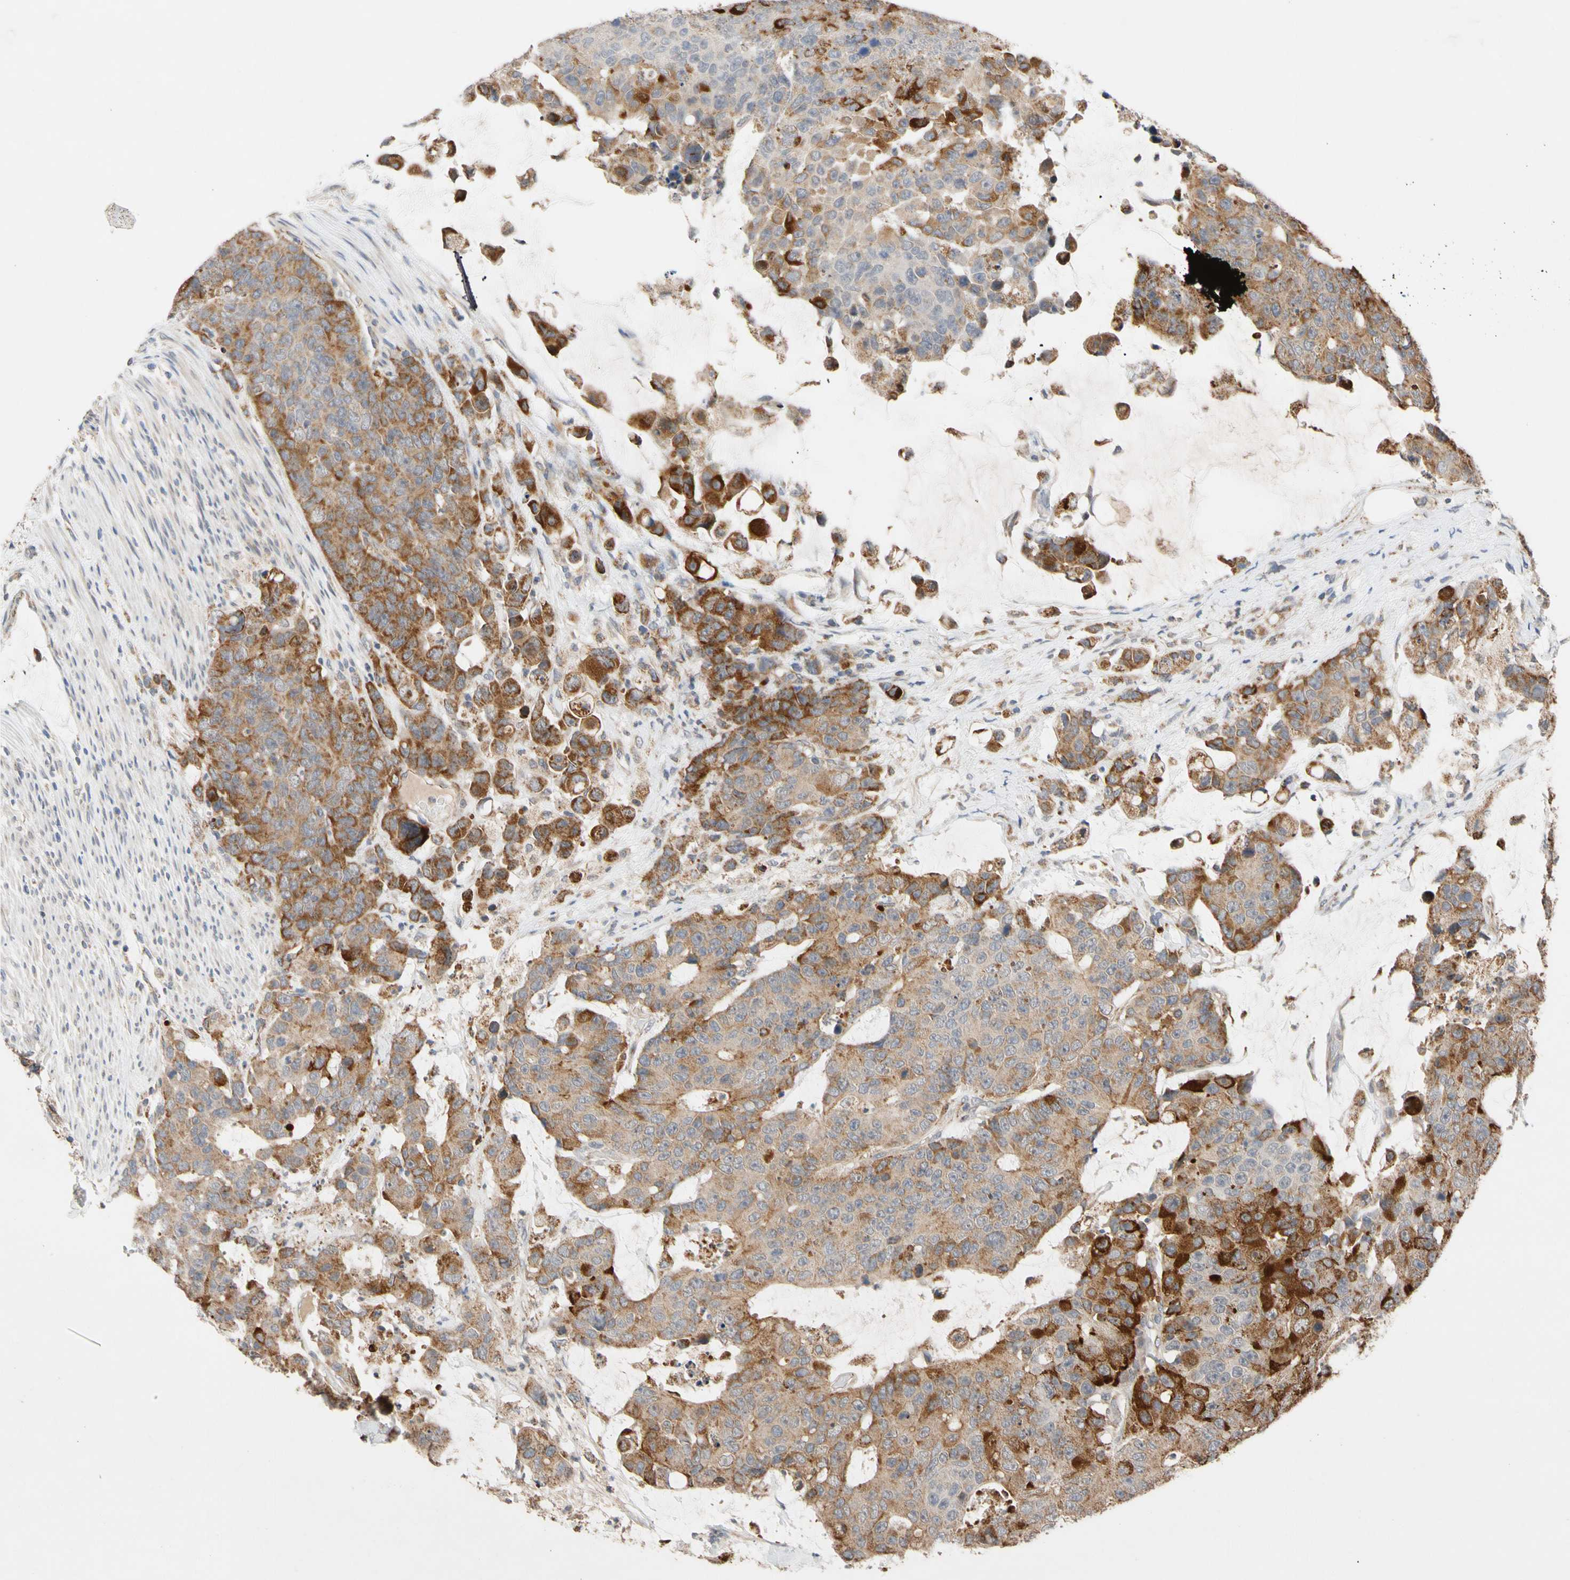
{"staining": {"intensity": "strong", "quantity": ">75%", "location": "cytoplasmic/membranous"}, "tissue": "colorectal cancer", "cell_type": "Tumor cells", "image_type": "cancer", "snomed": [{"axis": "morphology", "description": "Adenocarcinoma, NOS"}, {"axis": "topography", "description": "Colon"}], "caption": "Protein analysis of adenocarcinoma (colorectal) tissue exhibits strong cytoplasmic/membranous staining in about >75% of tumor cells.", "gene": "GPD2", "patient": {"sex": "female", "age": 86}}